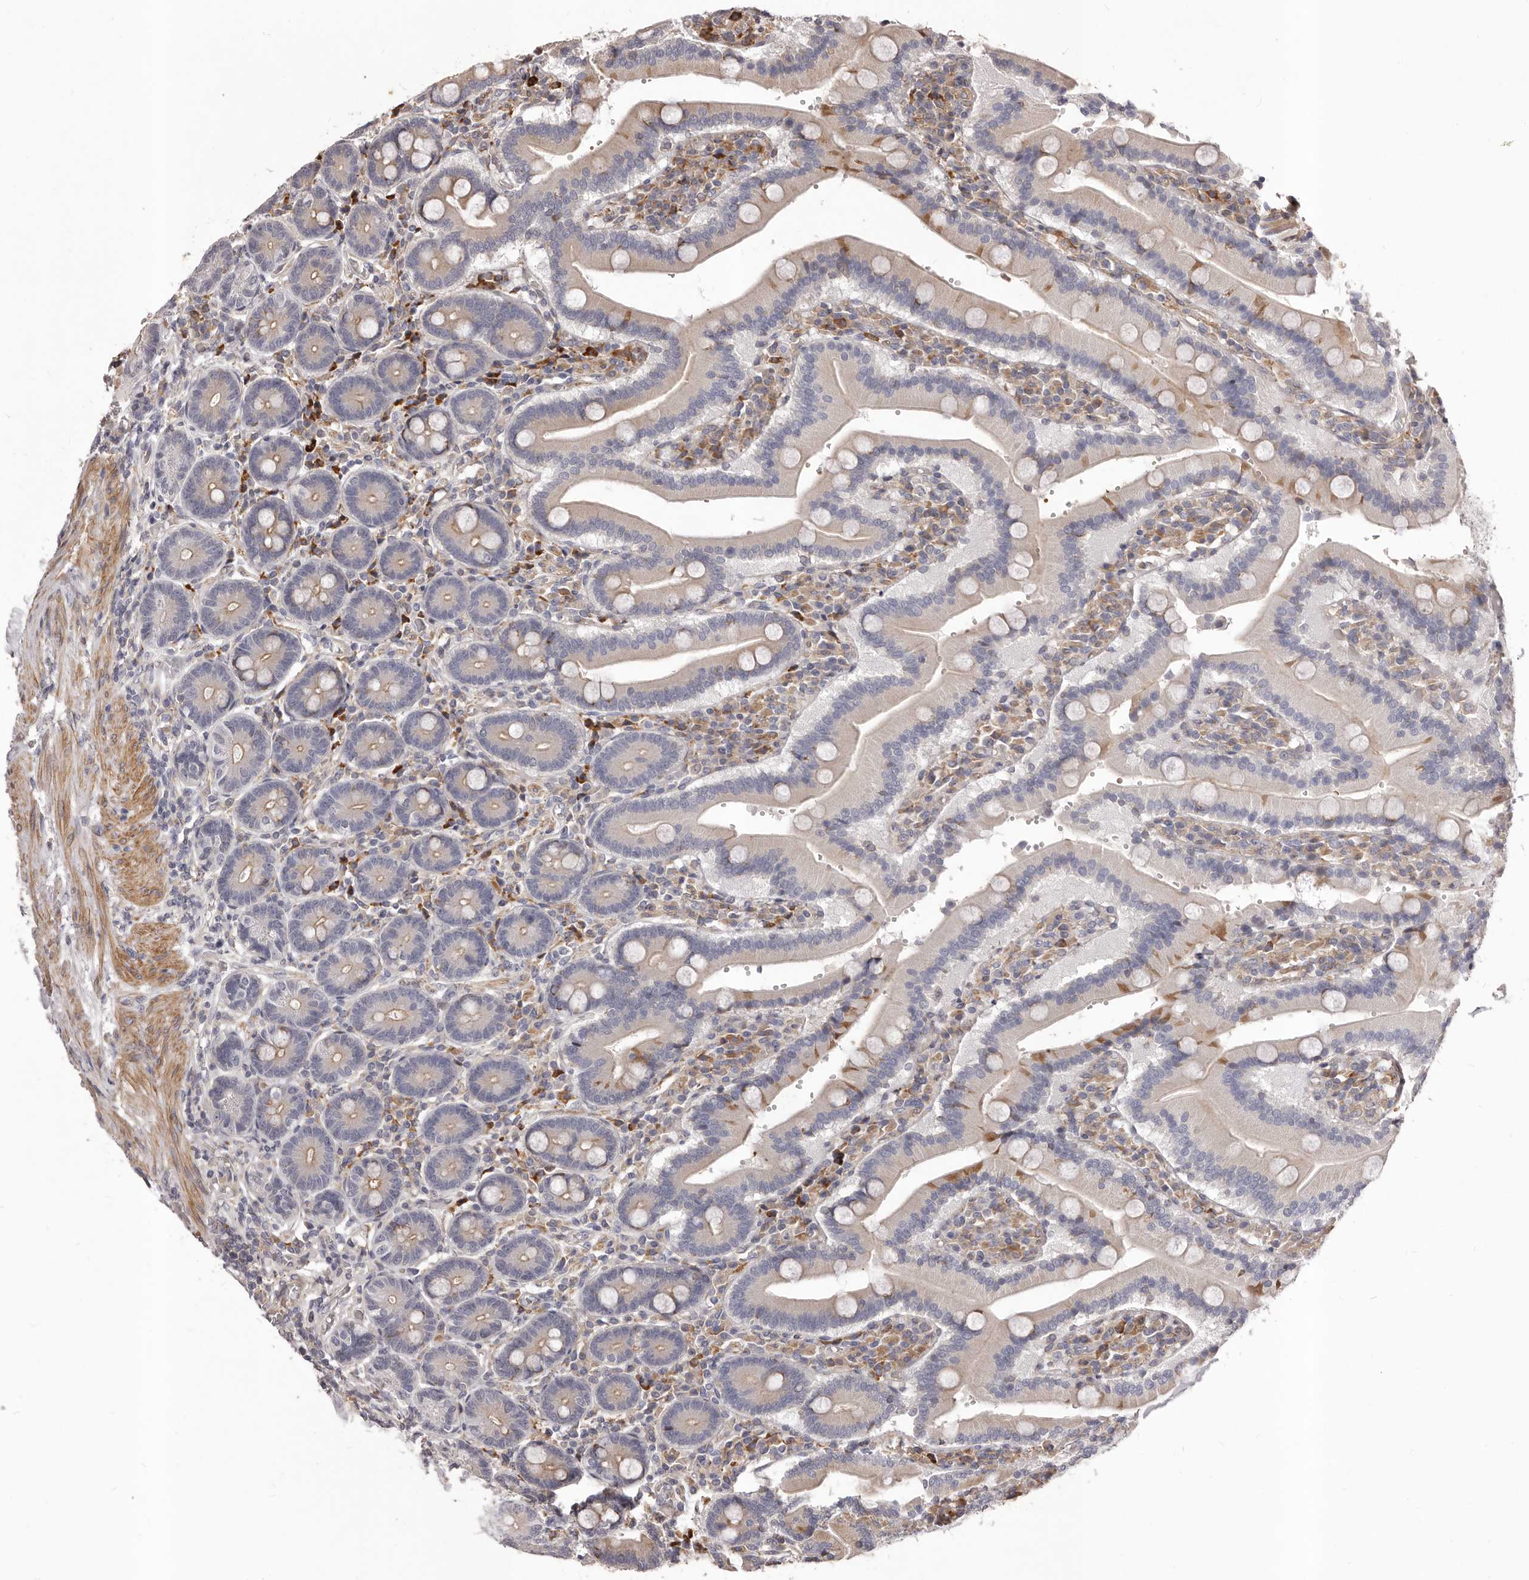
{"staining": {"intensity": "moderate", "quantity": "25%-75%", "location": "cytoplasmic/membranous"}, "tissue": "duodenum", "cell_type": "Glandular cells", "image_type": "normal", "snomed": [{"axis": "morphology", "description": "Normal tissue, NOS"}, {"axis": "topography", "description": "Duodenum"}], "caption": "A micrograph of human duodenum stained for a protein reveals moderate cytoplasmic/membranous brown staining in glandular cells.", "gene": "ALPK1", "patient": {"sex": "female", "age": 62}}